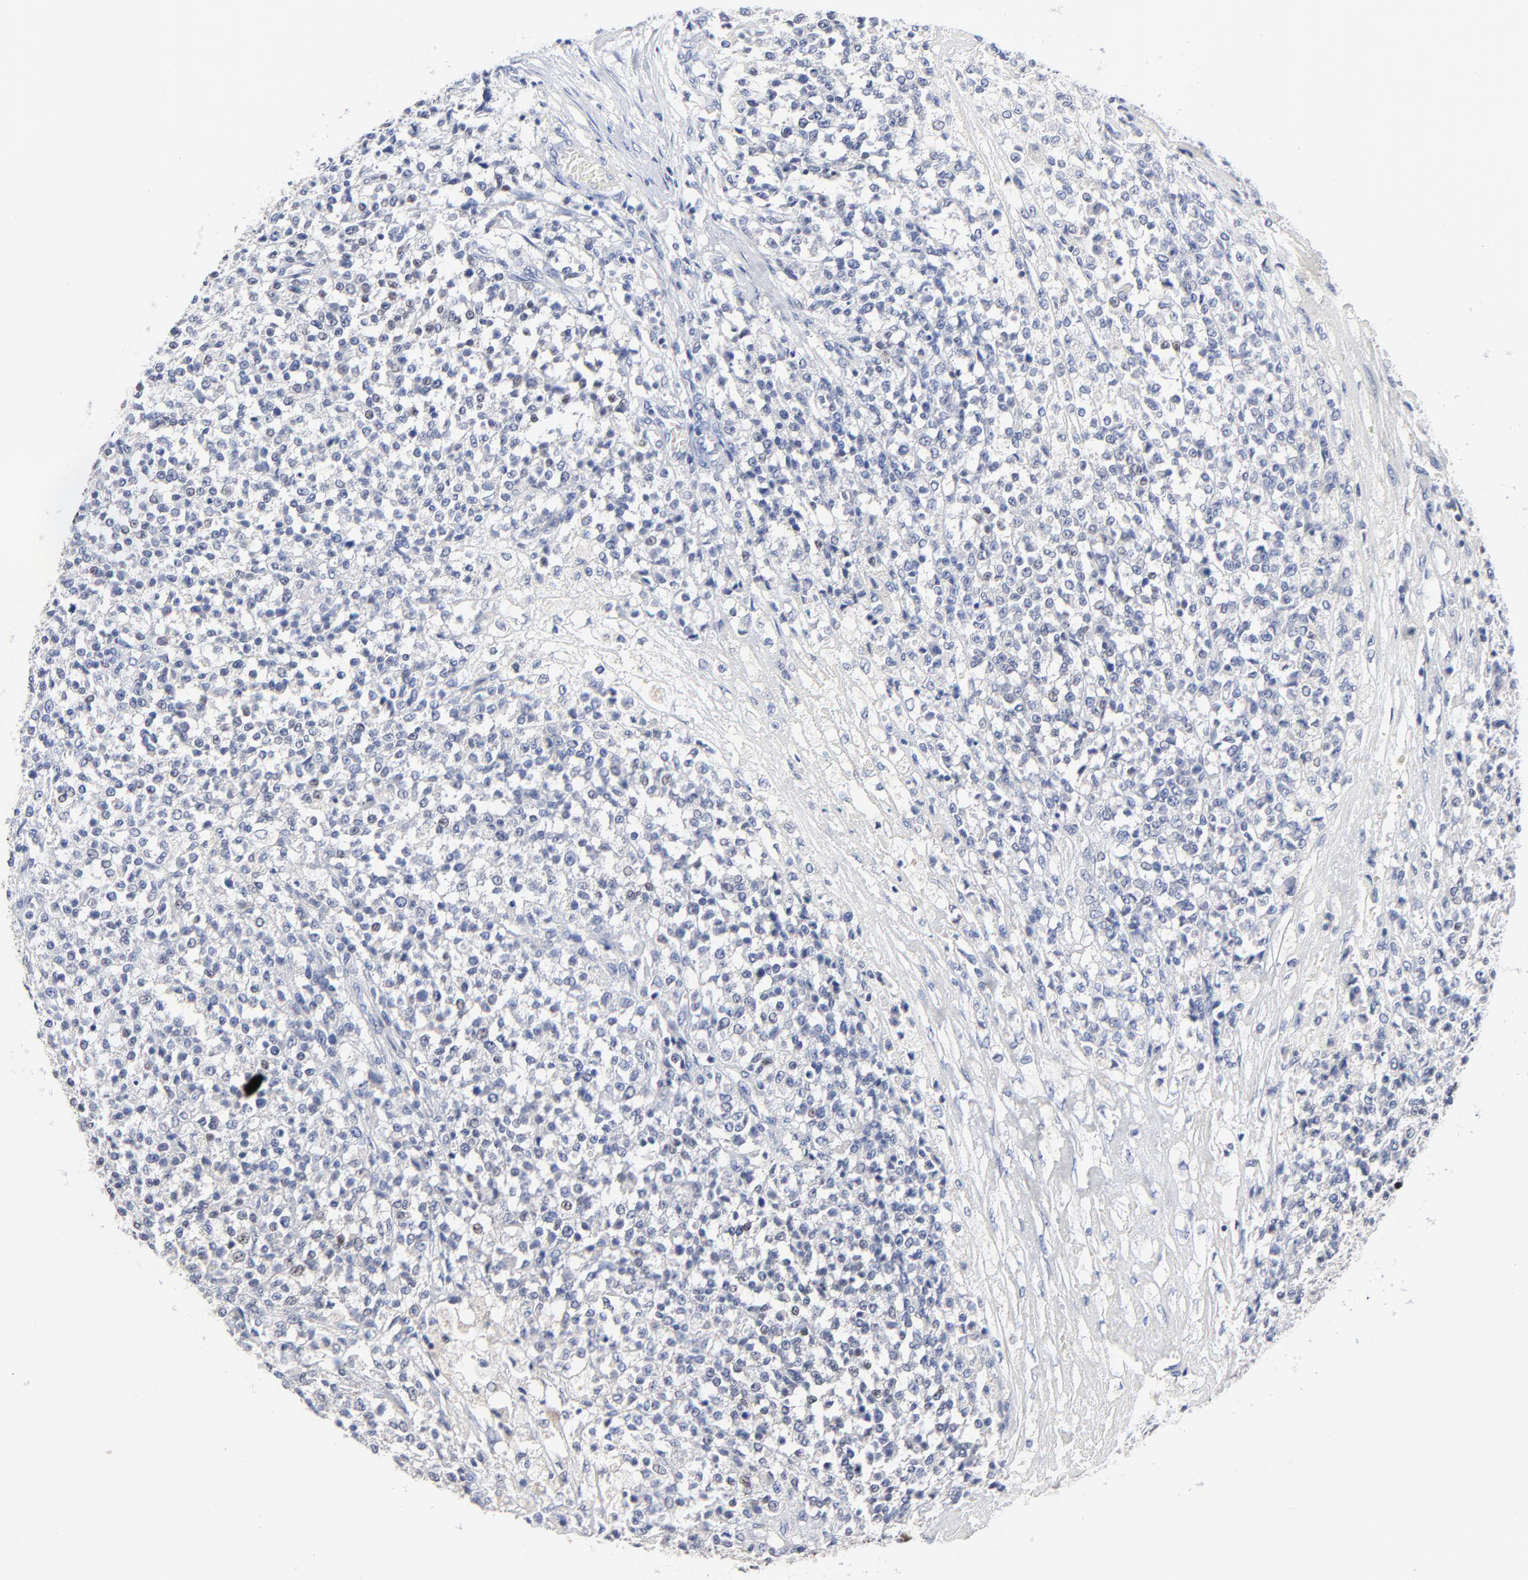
{"staining": {"intensity": "weak", "quantity": "<25%", "location": "nuclear"}, "tissue": "testis cancer", "cell_type": "Tumor cells", "image_type": "cancer", "snomed": [{"axis": "morphology", "description": "Seminoma, NOS"}, {"axis": "topography", "description": "Testis"}], "caption": "Immunohistochemistry (IHC) of human seminoma (testis) reveals no expression in tumor cells. (Brightfield microscopy of DAB (3,3'-diaminobenzidine) immunohistochemistry at high magnification).", "gene": "AADAC", "patient": {"sex": "male", "age": 59}}